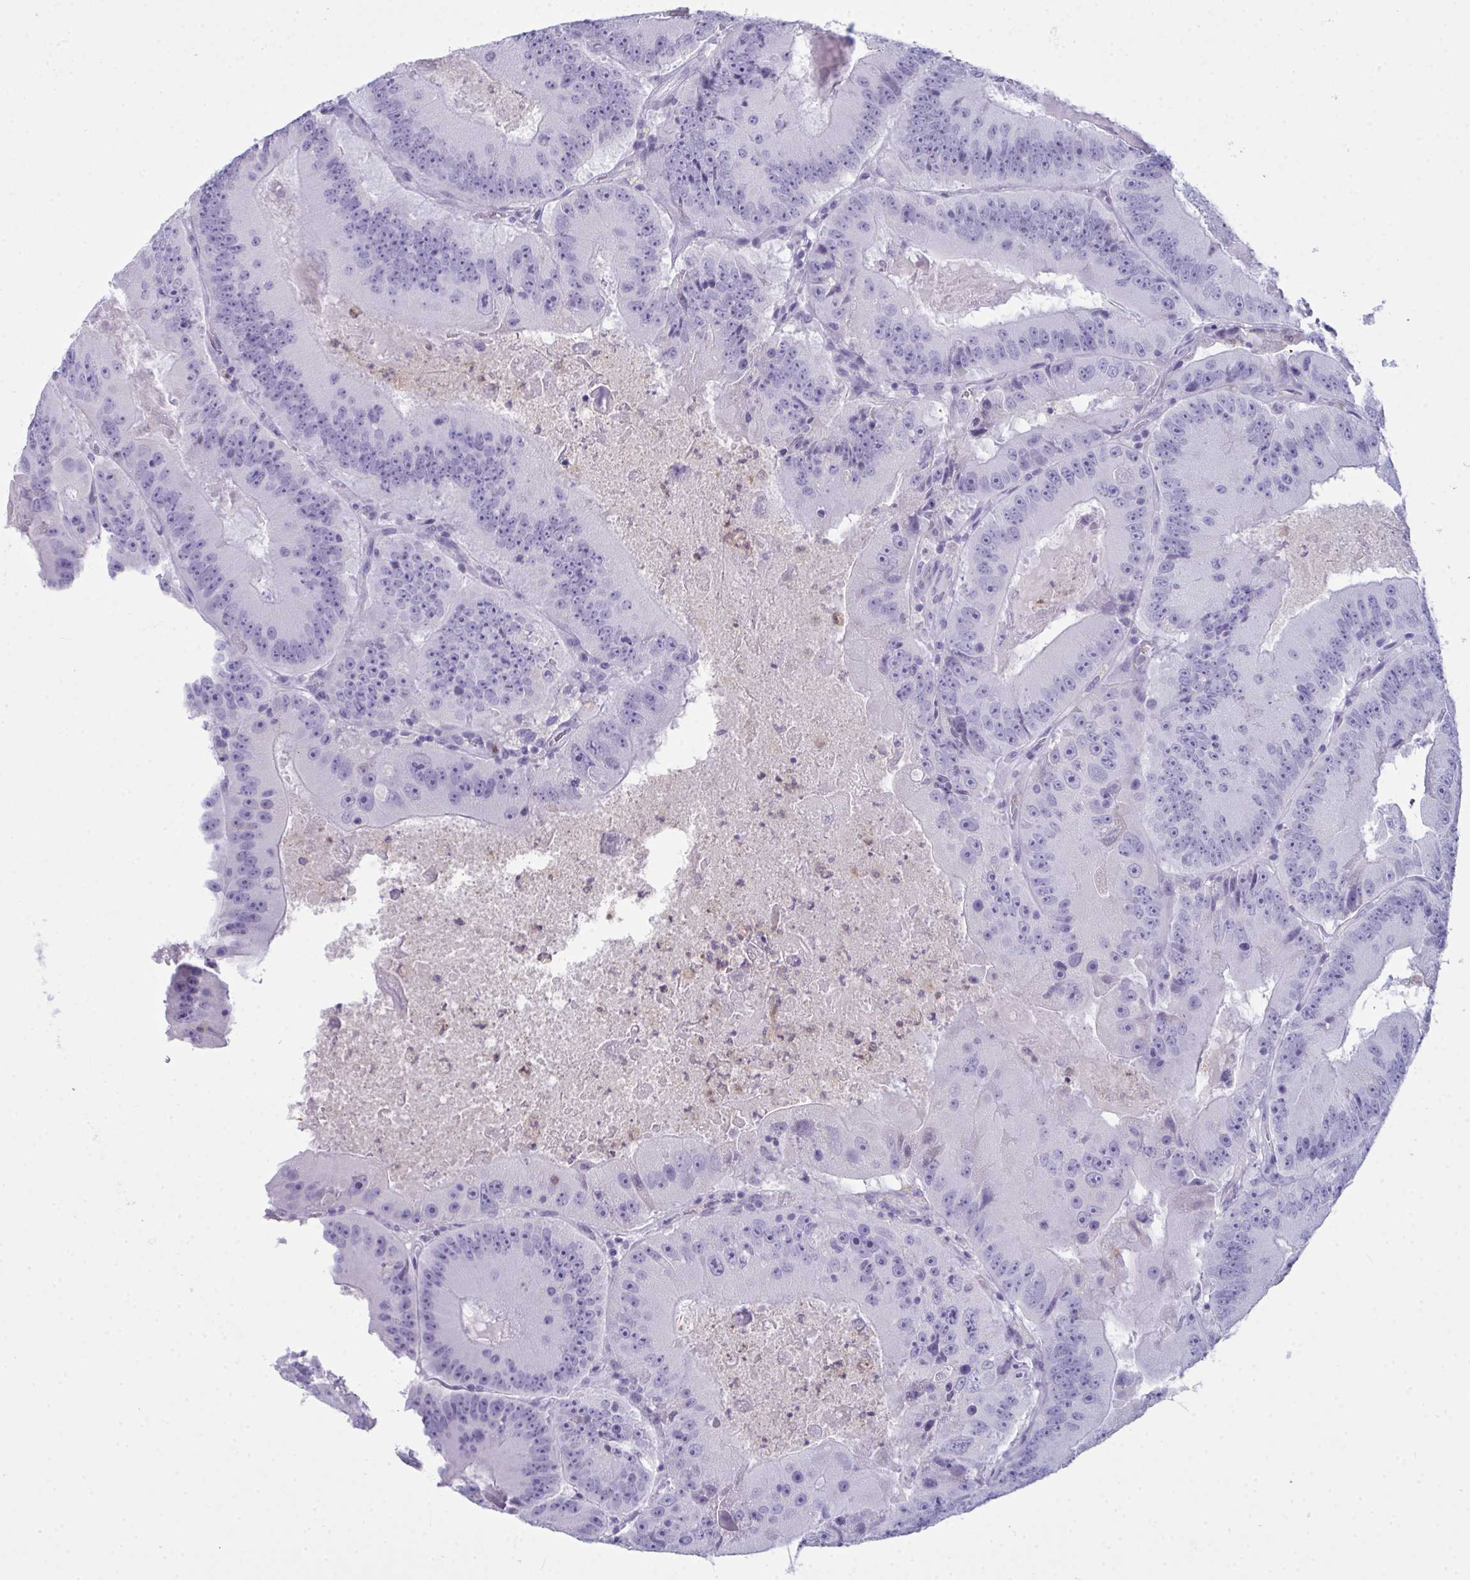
{"staining": {"intensity": "negative", "quantity": "none", "location": "none"}, "tissue": "colorectal cancer", "cell_type": "Tumor cells", "image_type": "cancer", "snomed": [{"axis": "morphology", "description": "Adenocarcinoma, NOS"}, {"axis": "topography", "description": "Colon"}], "caption": "This is an immunohistochemistry photomicrograph of adenocarcinoma (colorectal). There is no positivity in tumor cells.", "gene": "SERPINB10", "patient": {"sex": "female", "age": 86}}